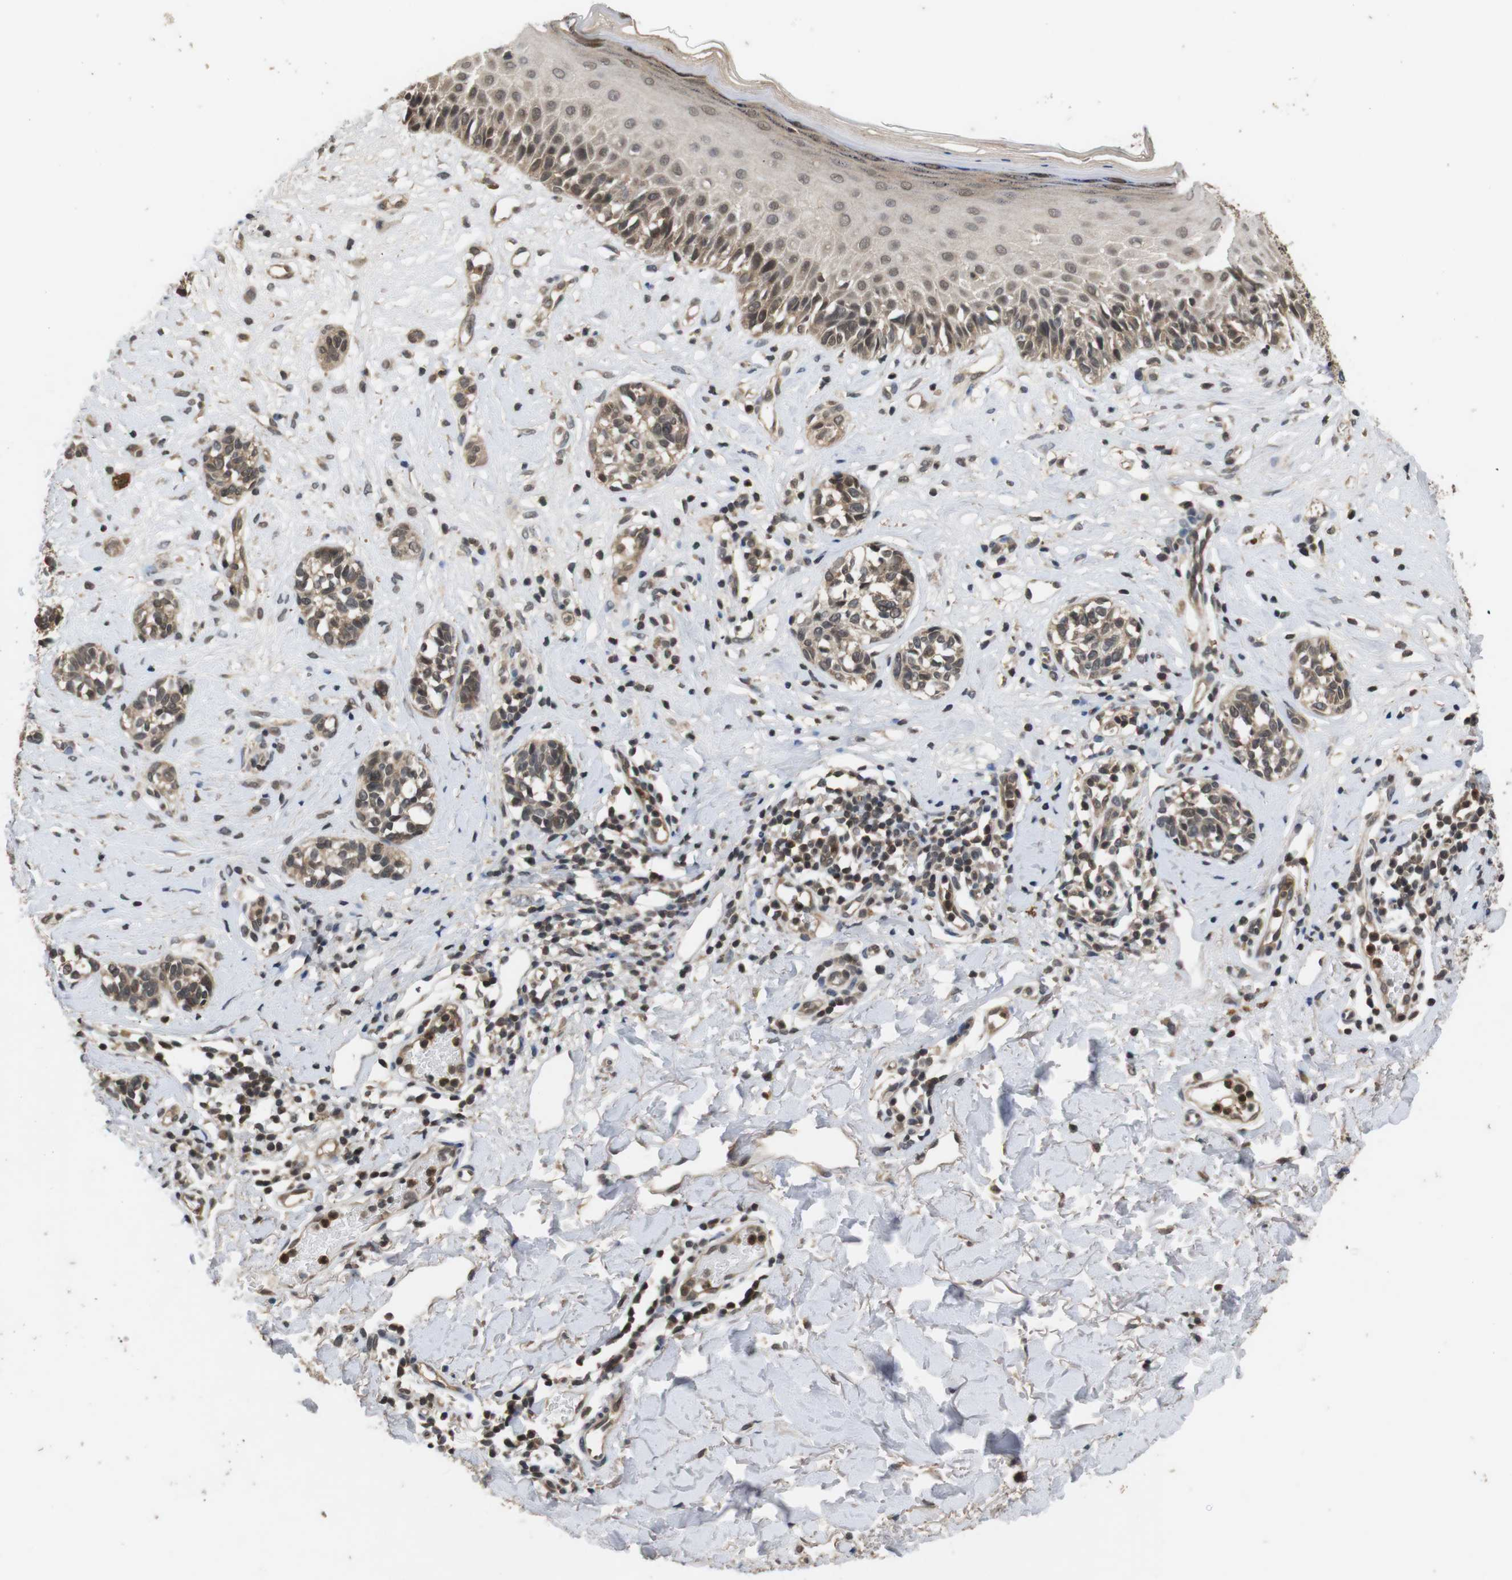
{"staining": {"intensity": "weak", "quantity": ">75%", "location": "nuclear"}, "tissue": "melanoma", "cell_type": "Tumor cells", "image_type": "cancer", "snomed": [{"axis": "morphology", "description": "Malignant melanoma, NOS"}, {"axis": "topography", "description": "Skin"}], "caption": "Immunohistochemical staining of human melanoma reveals low levels of weak nuclear protein positivity in about >75% of tumor cells.", "gene": "FADD", "patient": {"sex": "male", "age": 64}}